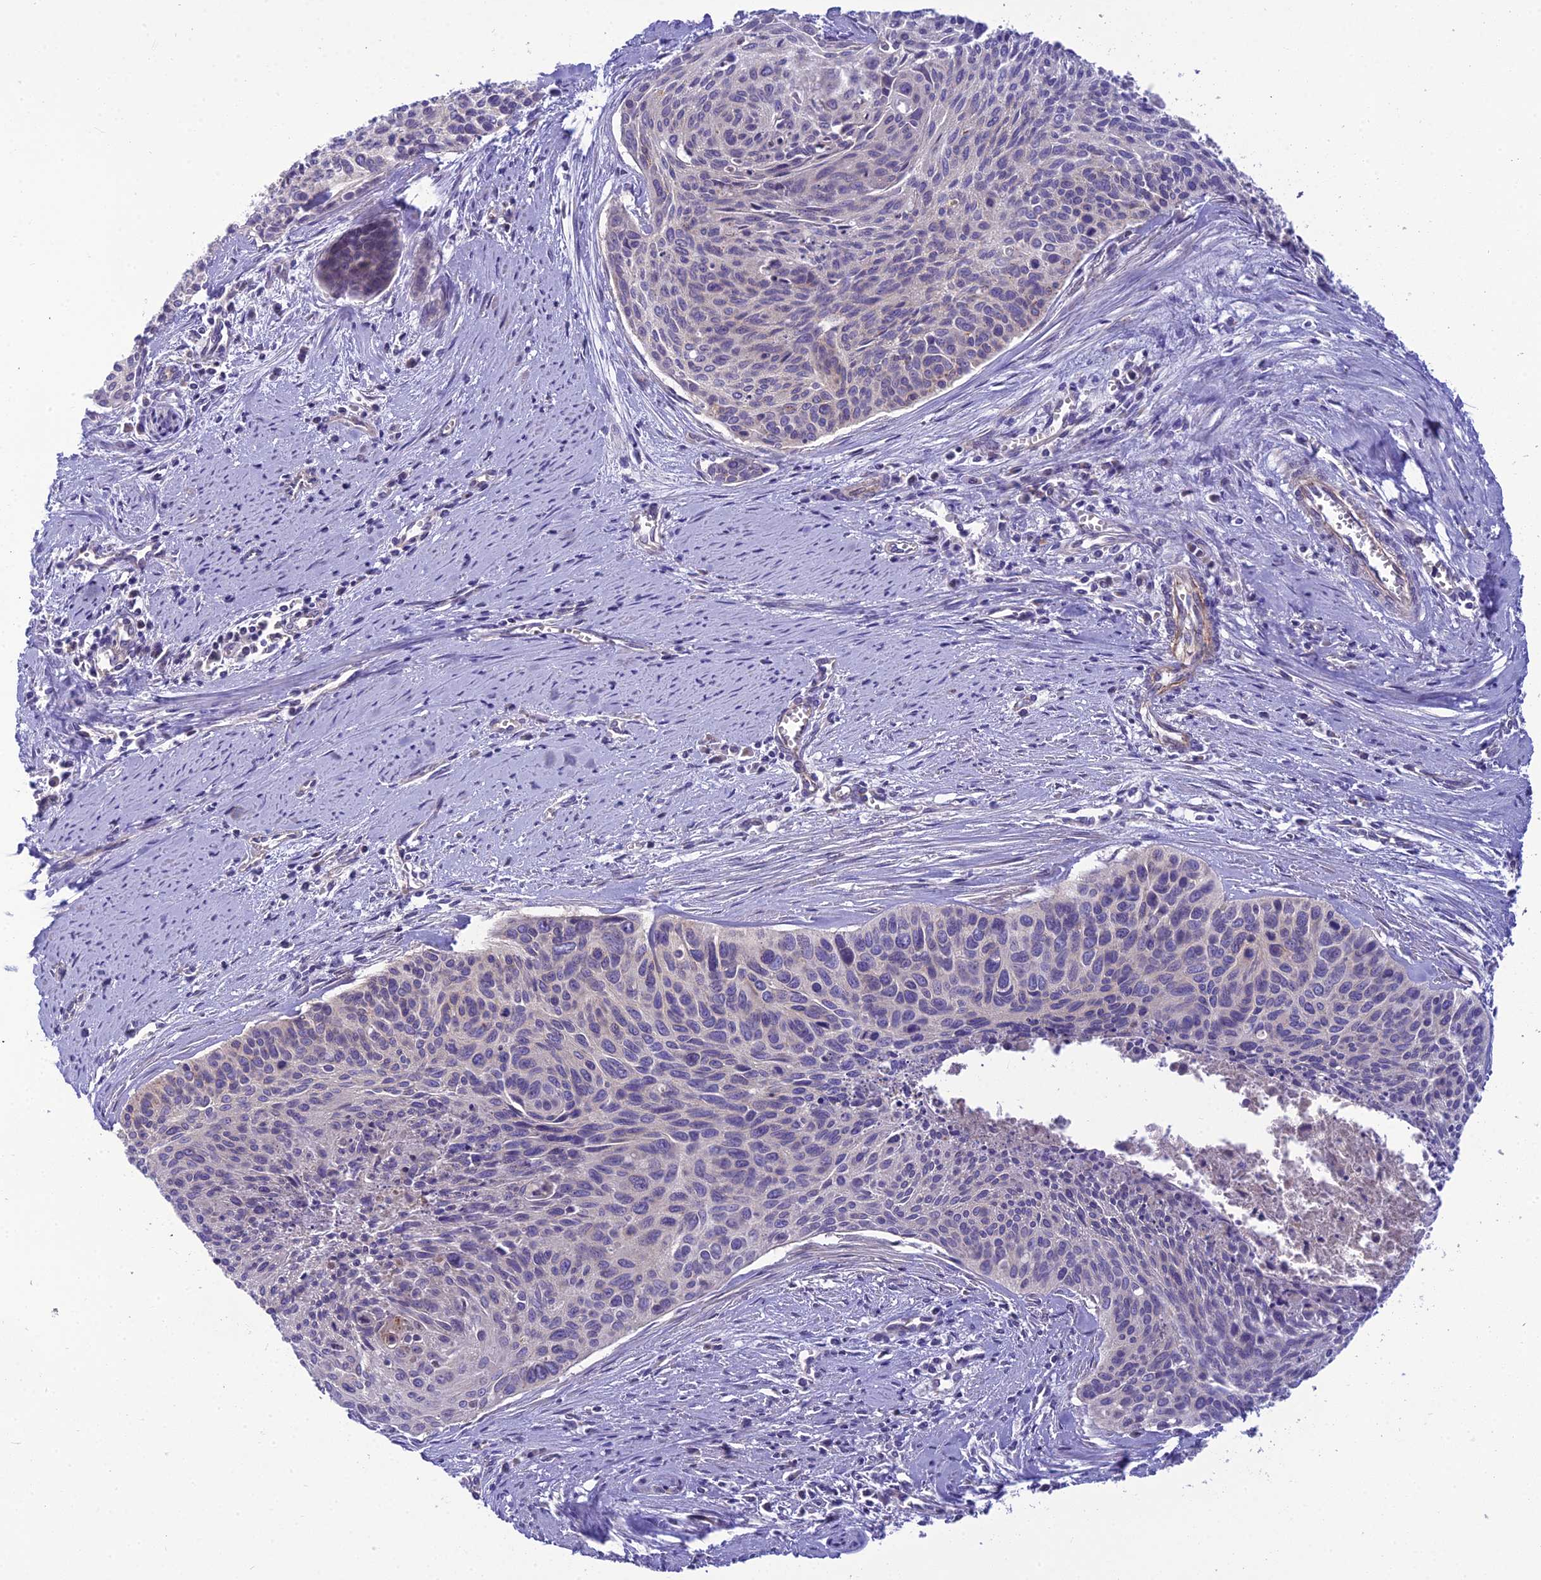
{"staining": {"intensity": "weak", "quantity": "<25%", "location": "cytoplasmic/membranous"}, "tissue": "cervical cancer", "cell_type": "Tumor cells", "image_type": "cancer", "snomed": [{"axis": "morphology", "description": "Squamous cell carcinoma, NOS"}, {"axis": "topography", "description": "Cervix"}], "caption": "Tumor cells show no significant protein expression in cervical cancer (squamous cell carcinoma).", "gene": "GOLPH3", "patient": {"sex": "female", "age": 55}}